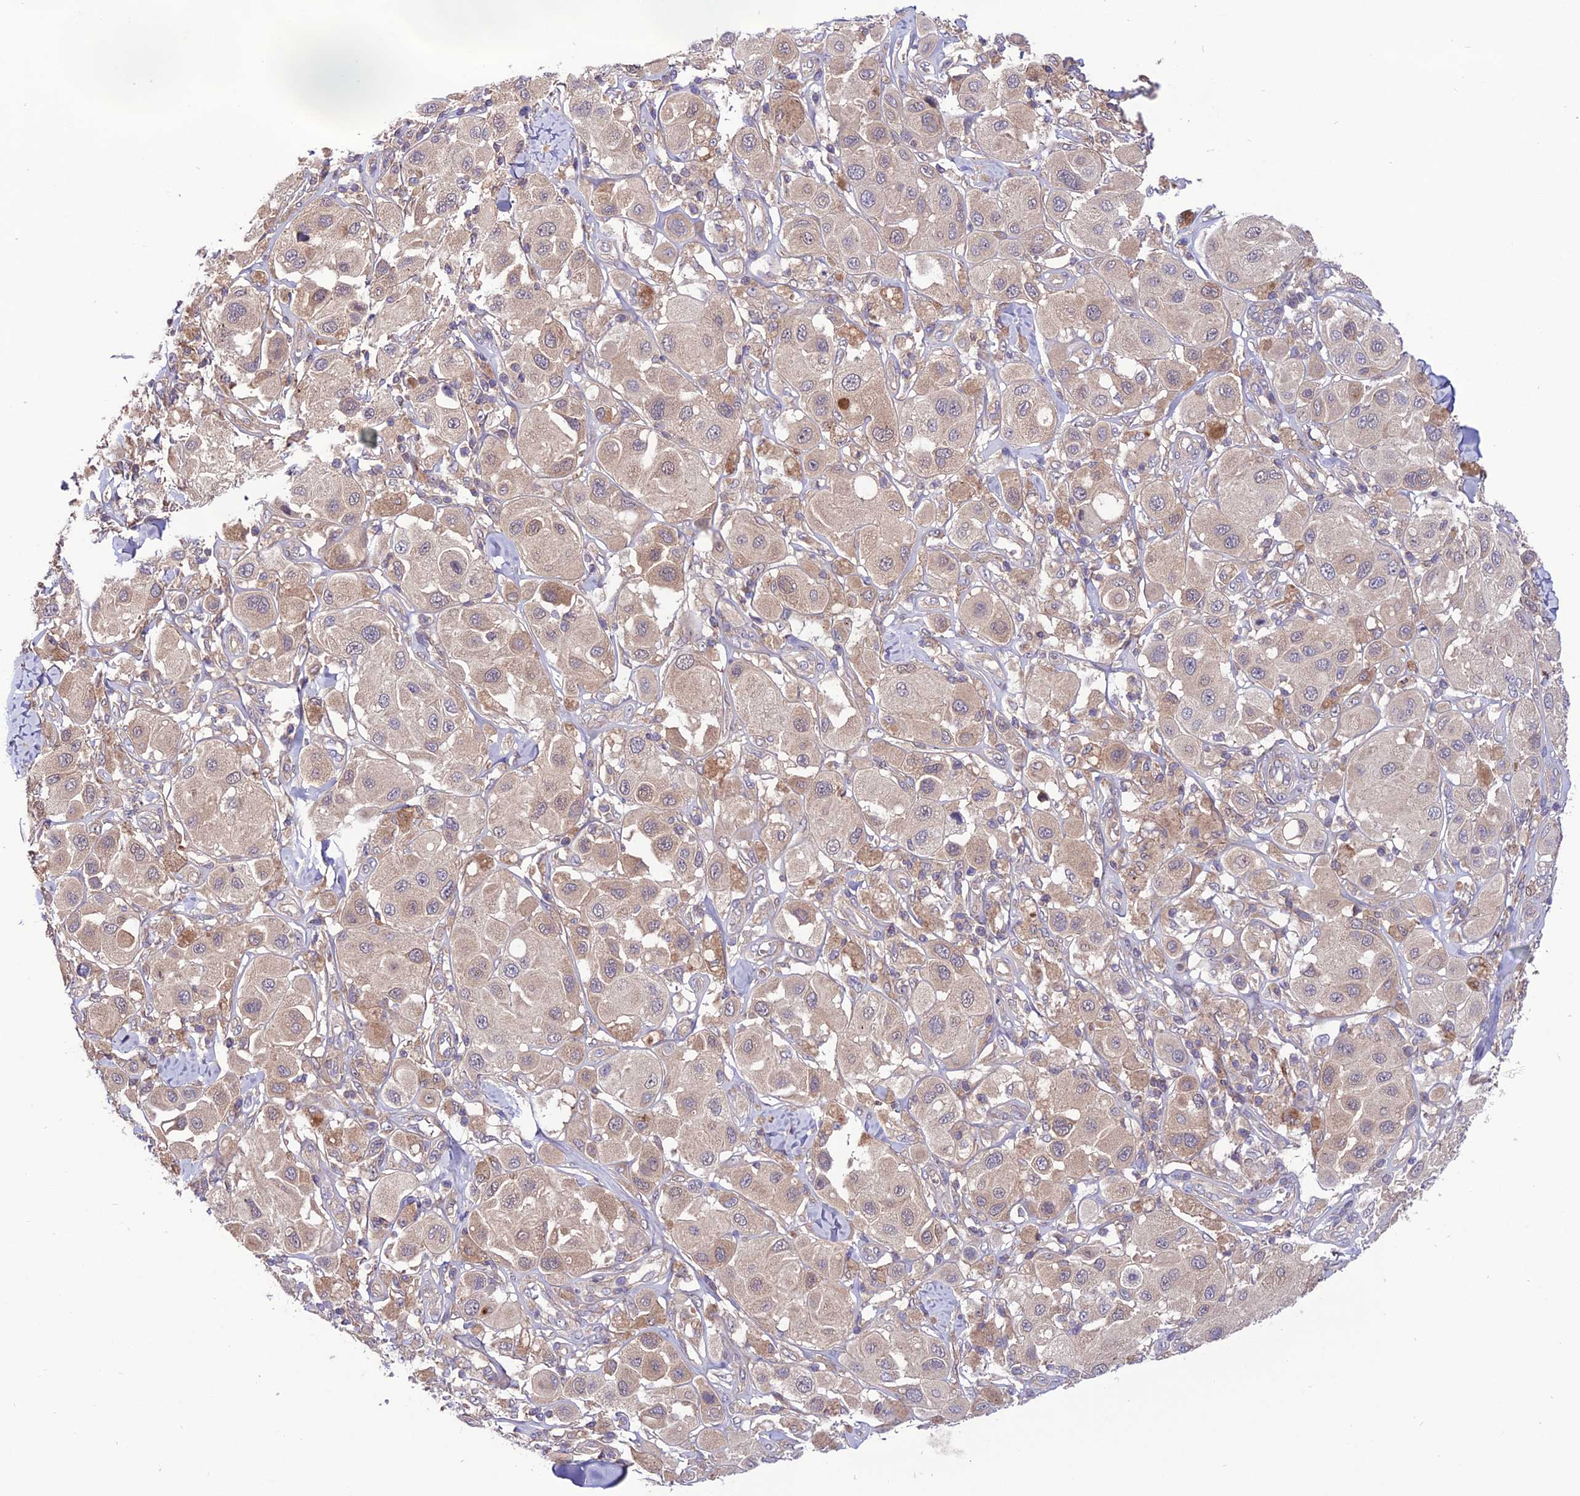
{"staining": {"intensity": "weak", "quantity": "<25%", "location": "cytoplasmic/membranous"}, "tissue": "melanoma", "cell_type": "Tumor cells", "image_type": "cancer", "snomed": [{"axis": "morphology", "description": "Malignant melanoma, Metastatic site"}, {"axis": "topography", "description": "Skin"}], "caption": "Tumor cells show no significant protein expression in melanoma.", "gene": "PPIL3", "patient": {"sex": "male", "age": 41}}